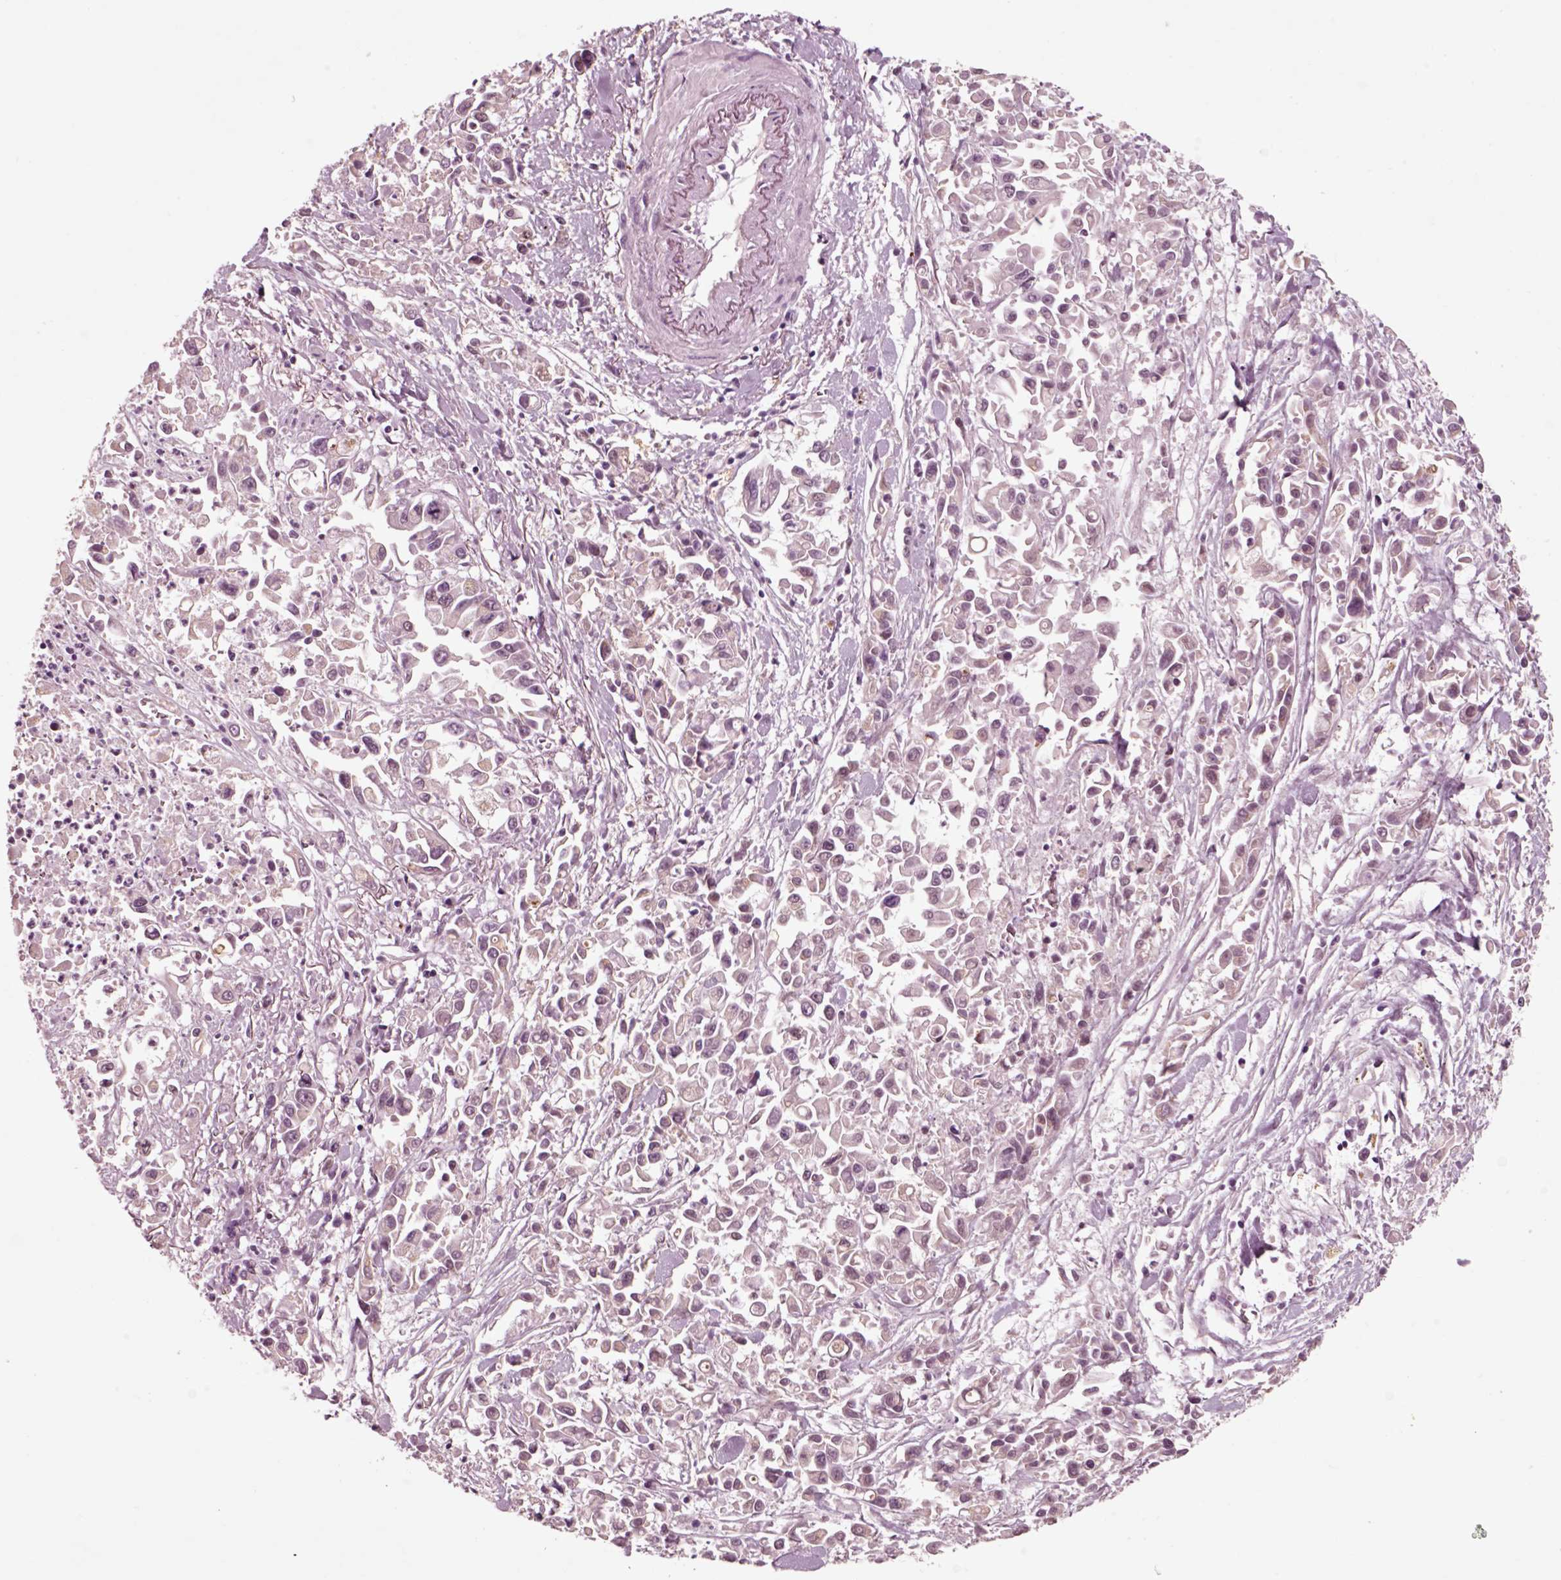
{"staining": {"intensity": "negative", "quantity": "none", "location": "none"}, "tissue": "pancreatic cancer", "cell_type": "Tumor cells", "image_type": "cancer", "snomed": [{"axis": "morphology", "description": "Adenocarcinoma, NOS"}, {"axis": "topography", "description": "Pancreas"}], "caption": "DAB immunohistochemical staining of human pancreatic cancer reveals no significant positivity in tumor cells.", "gene": "CHGB", "patient": {"sex": "female", "age": 83}}